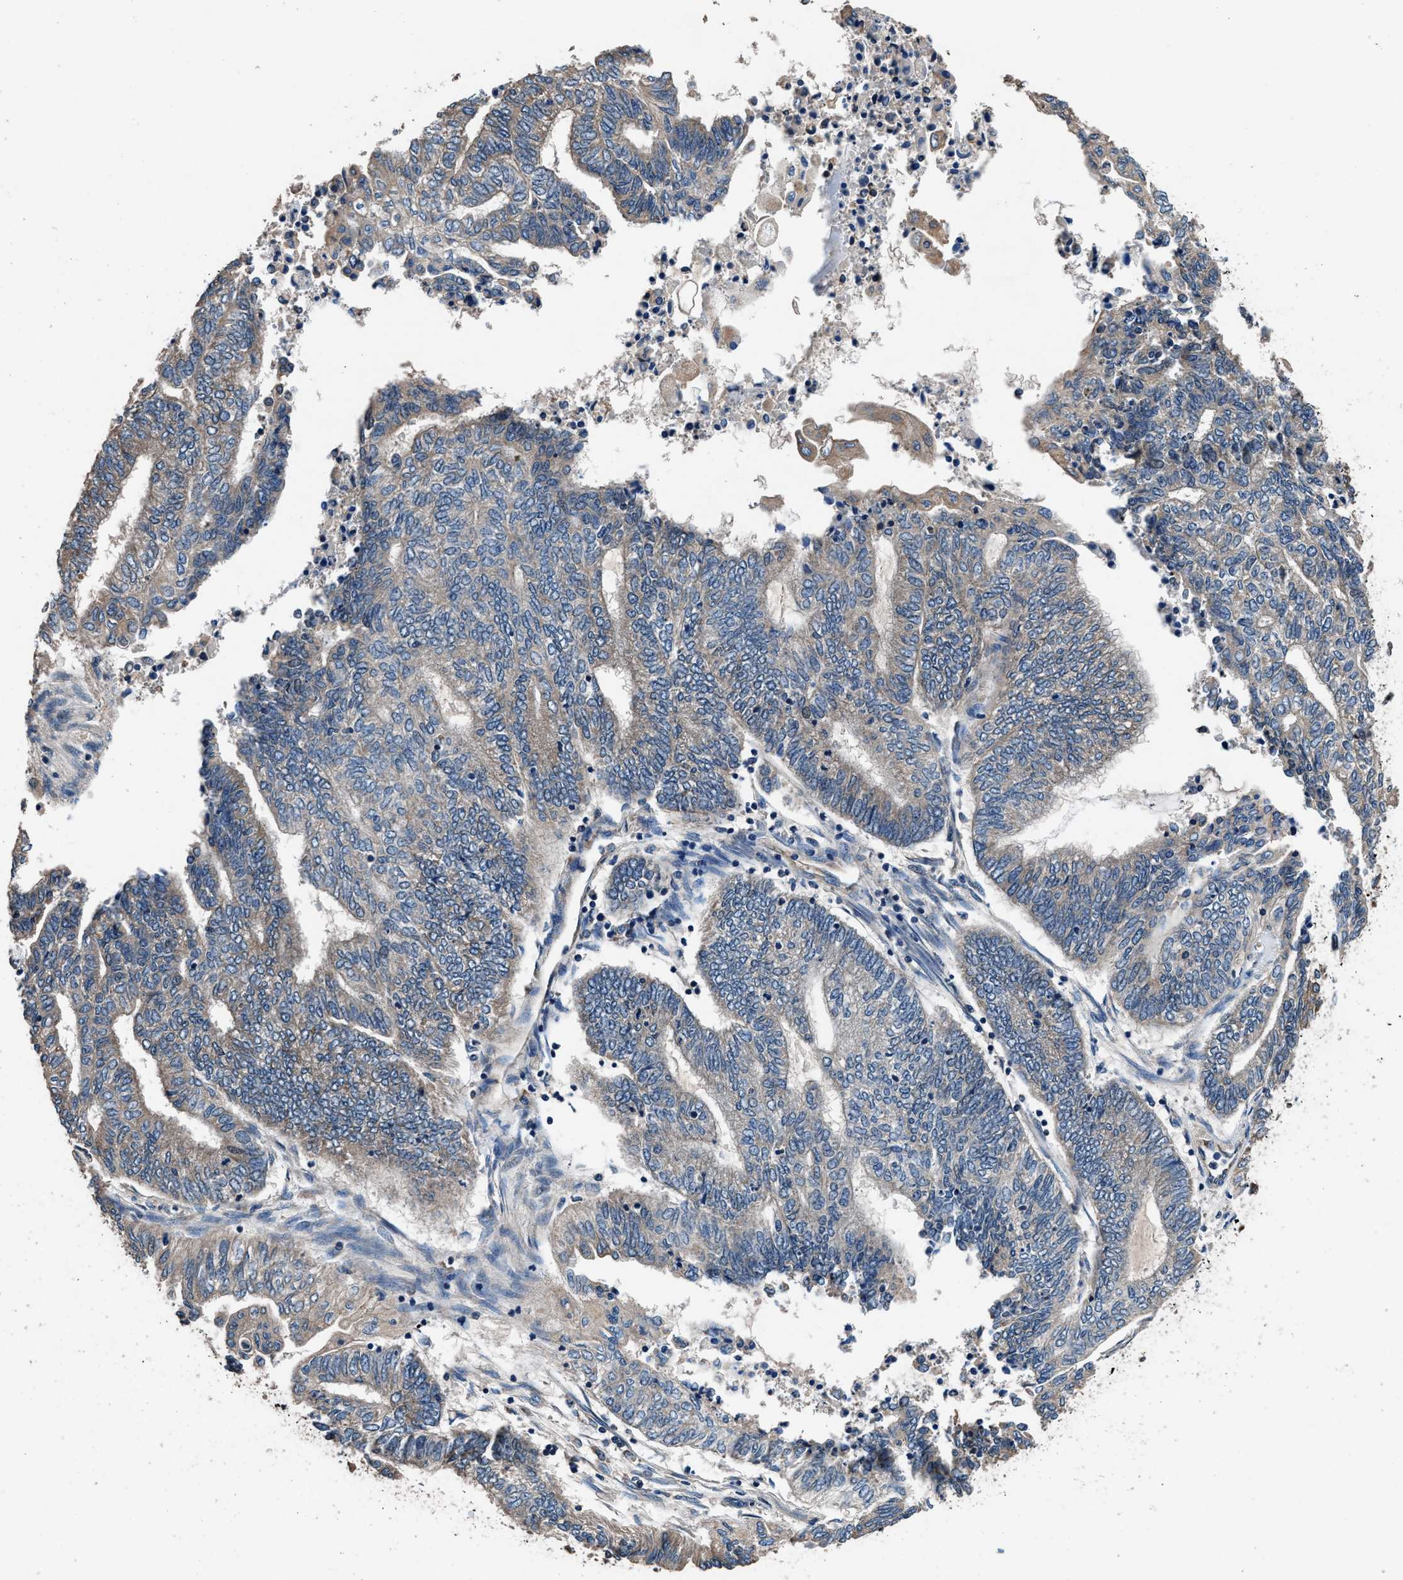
{"staining": {"intensity": "weak", "quantity": ">75%", "location": "cytoplasmic/membranous"}, "tissue": "endometrial cancer", "cell_type": "Tumor cells", "image_type": "cancer", "snomed": [{"axis": "morphology", "description": "Adenocarcinoma, NOS"}, {"axis": "topography", "description": "Uterus"}, {"axis": "topography", "description": "Endometrium"}], "caption": "The photomicrograph exhibits immunohistochemical staining of adenocarcinoma (endometrial). There is weak cytoplasmic/membranous positivity is appreciated in about >75% of tumor cells.", "gene": "DHRS7B", "patient": {"sex": "female", "age": 70}}